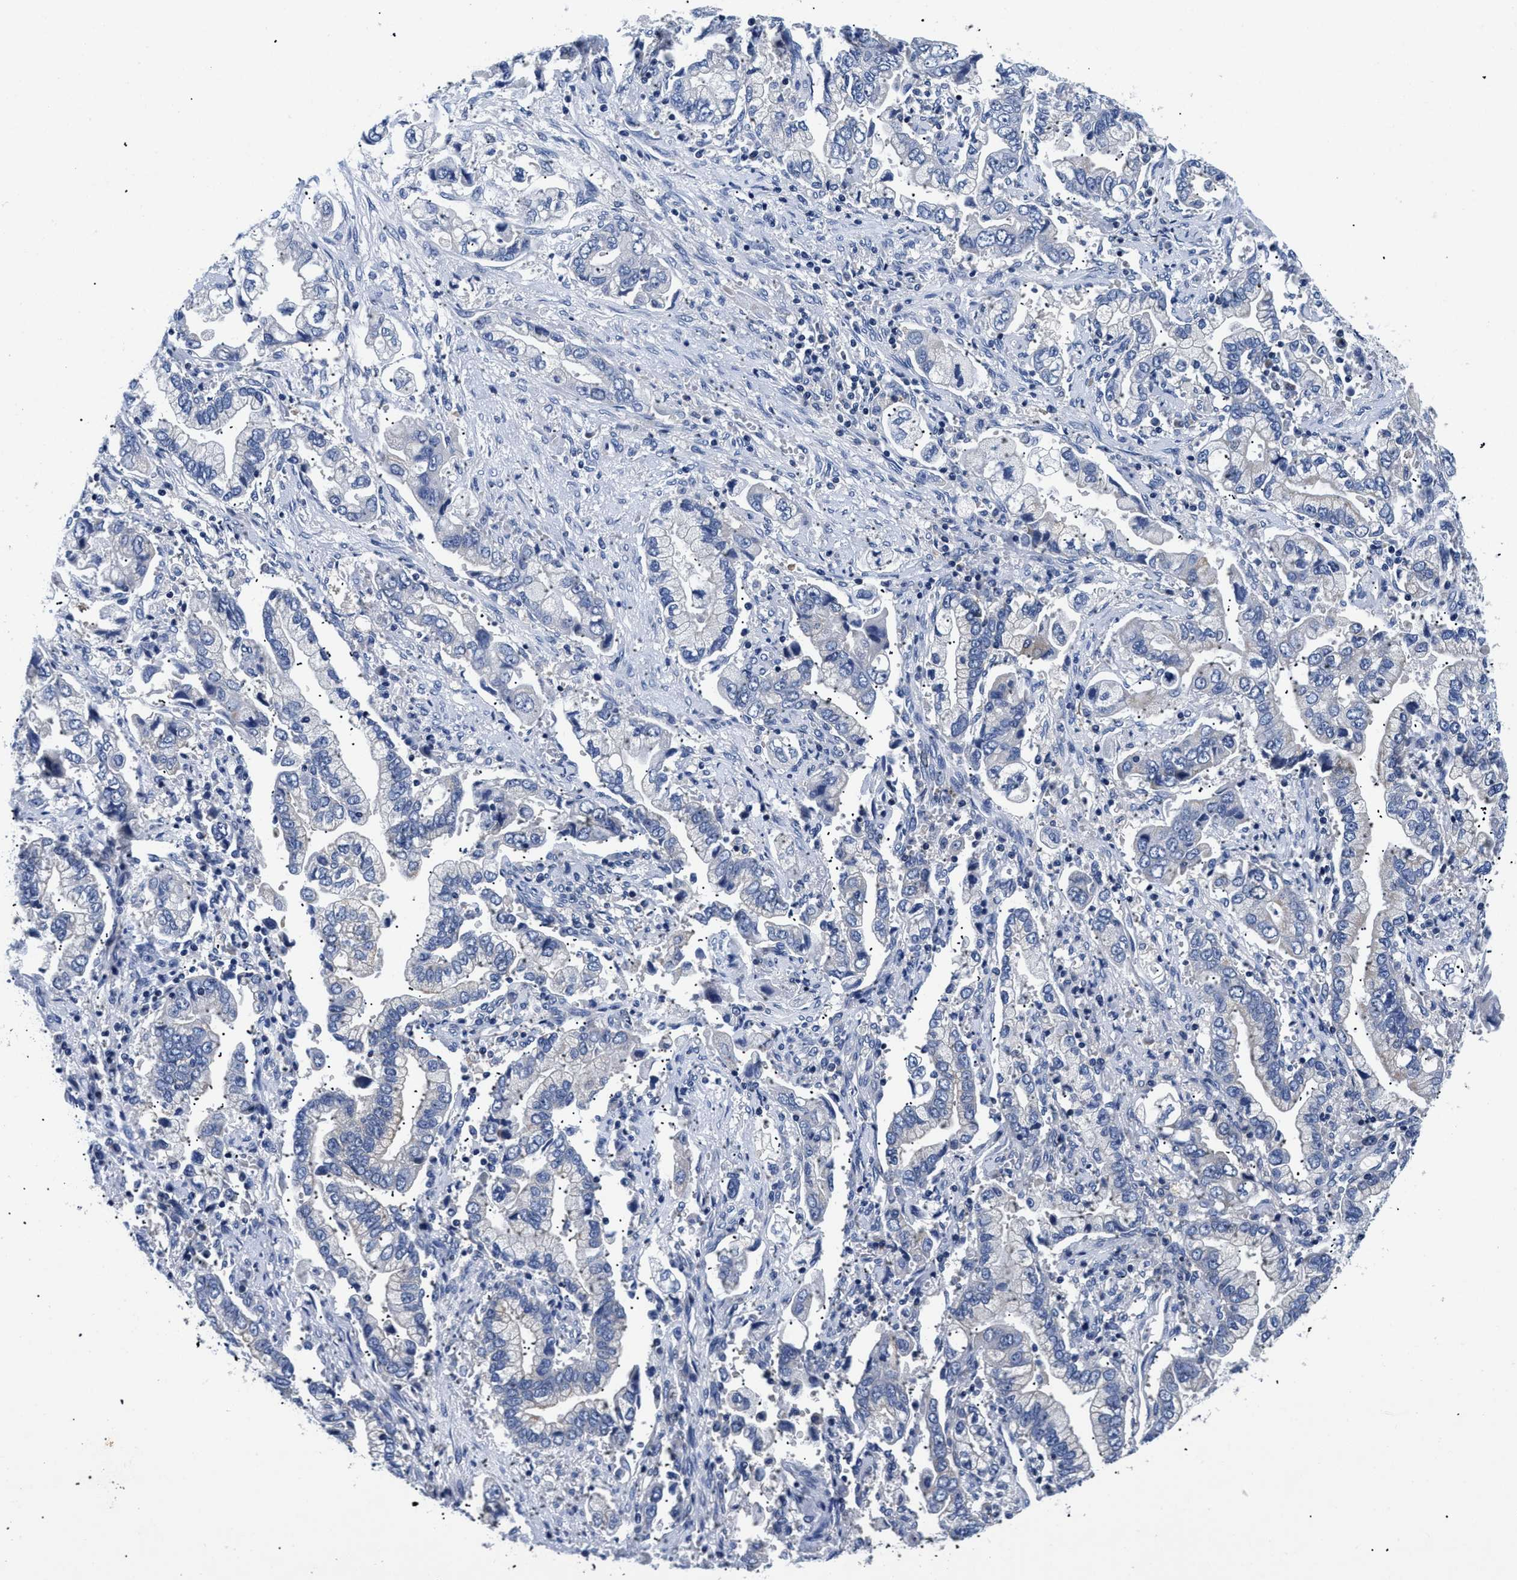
{"staining": {"intensity": "negative", "quantity": "none", "location": "none"}, "tissue": "stomach cancer", "cell_type": "Tumor cells", "image_type": "cancer", "snomed": [{"axis": "morphology", "description": "Normal tissue, NOS"}, {"axis": "morphology", "description": "Adenocarcinoma, NOS"}, {"axis": "topography", "description": "Stomach"}], "caption": "This is a histopathology image of IHC staining of stomach adenocarcinoma, which shows no staining in tumor cells.", "gene": "MEA1", "patient": {"sex": "male", "age": 62}}